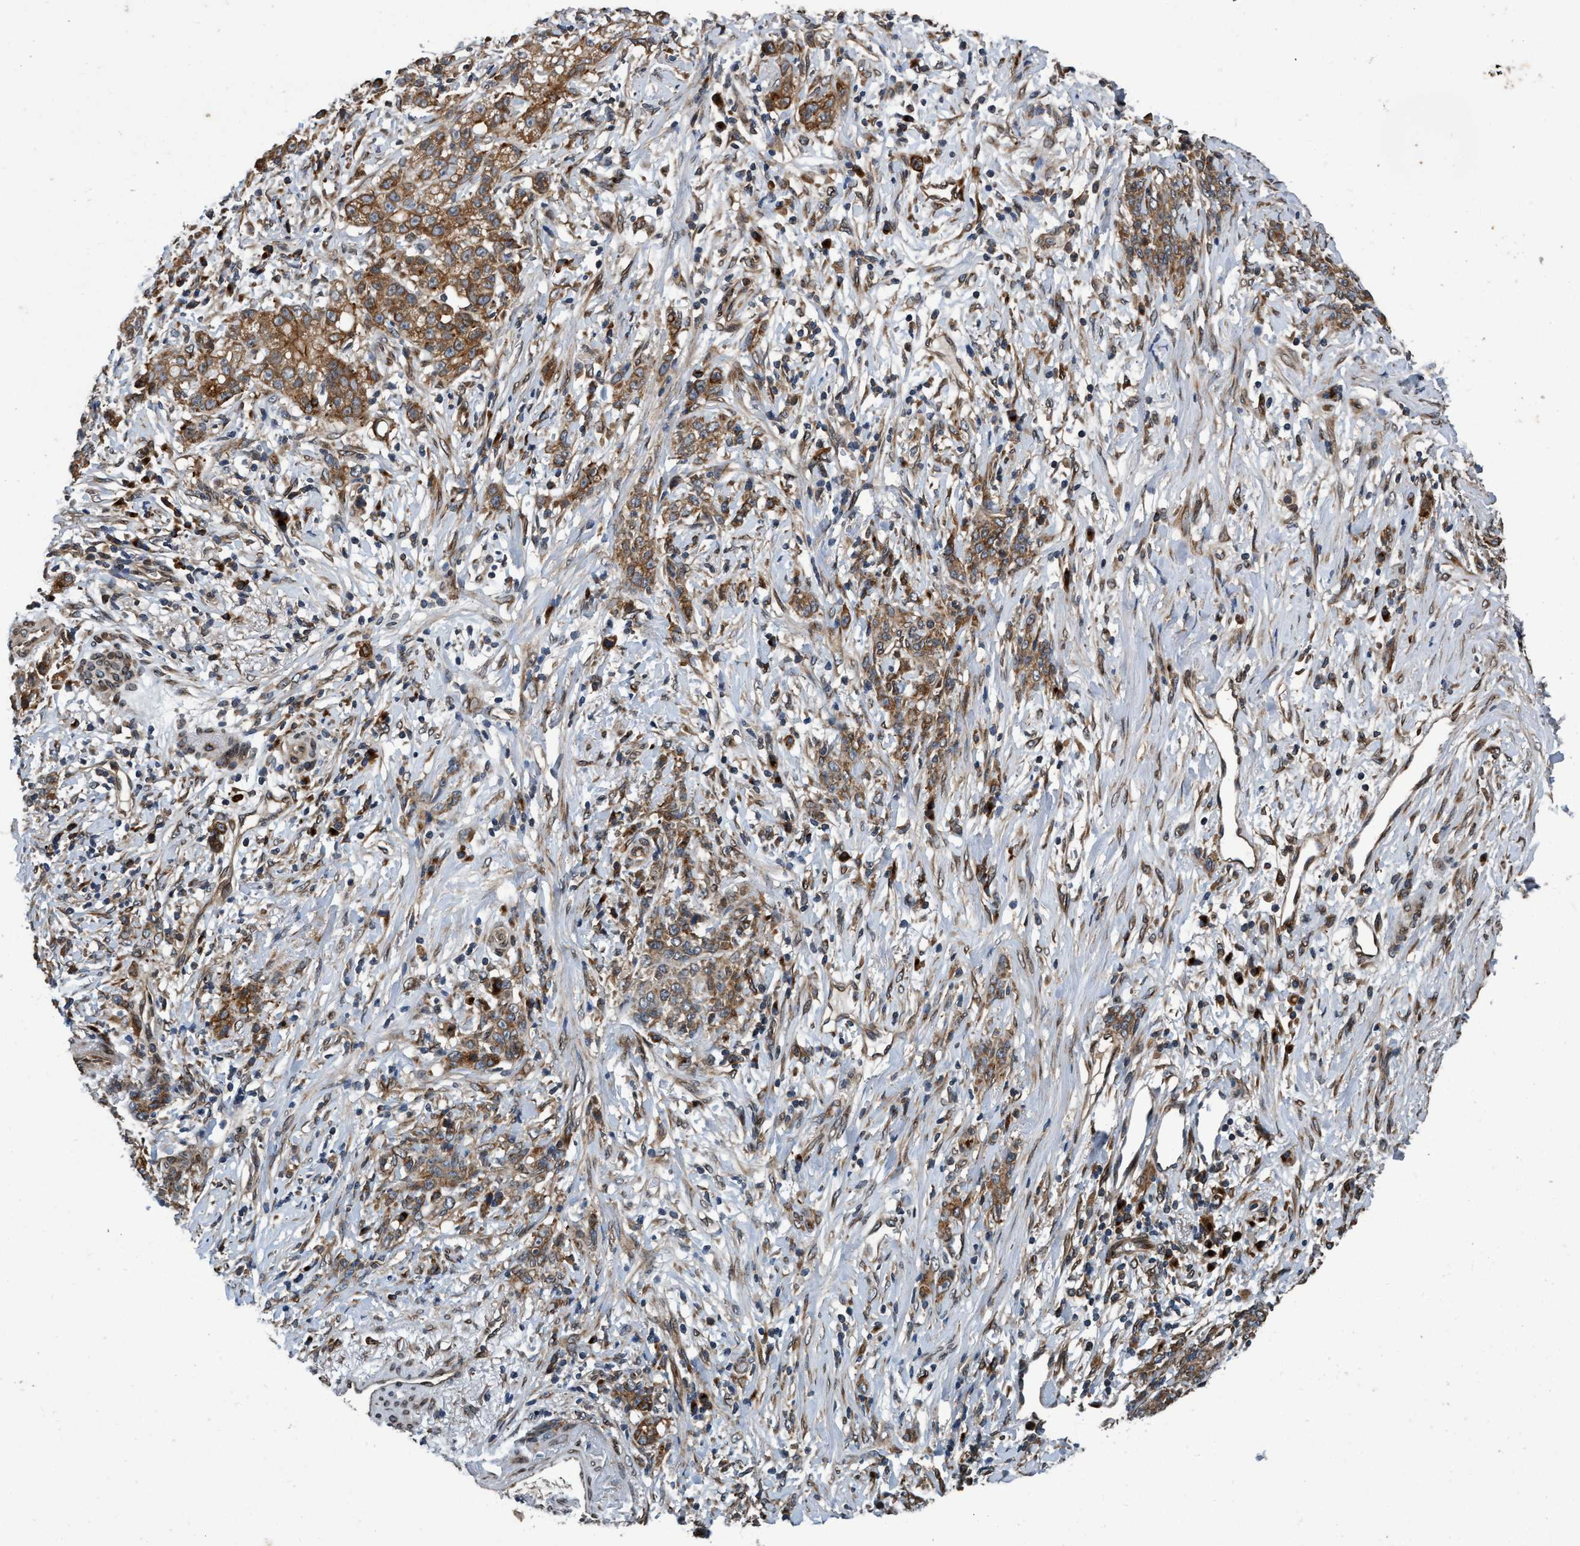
{"staining": {"intensity": "moderate", "quantity": ">75%", "location": "cytoplasmic/membranous"}, "tissue": "stomach cancer", "cell_type": "Tumor cells", "image_type": "cancer", "snomed": [{"axis": "morphology", "description": "Adenocarcinoma, NOS"}, {"axis": "topography", "description": "Stomach, lower"}], "caption": "Human adenocarcinoma (stomach) stained for a protein (brown) demonstrates moderate cytoplasmic/membranous positive expression in approximately >75% of tumor cells.", "gene": "MACC1", "patient": {"sex": "male", "age": 88}}